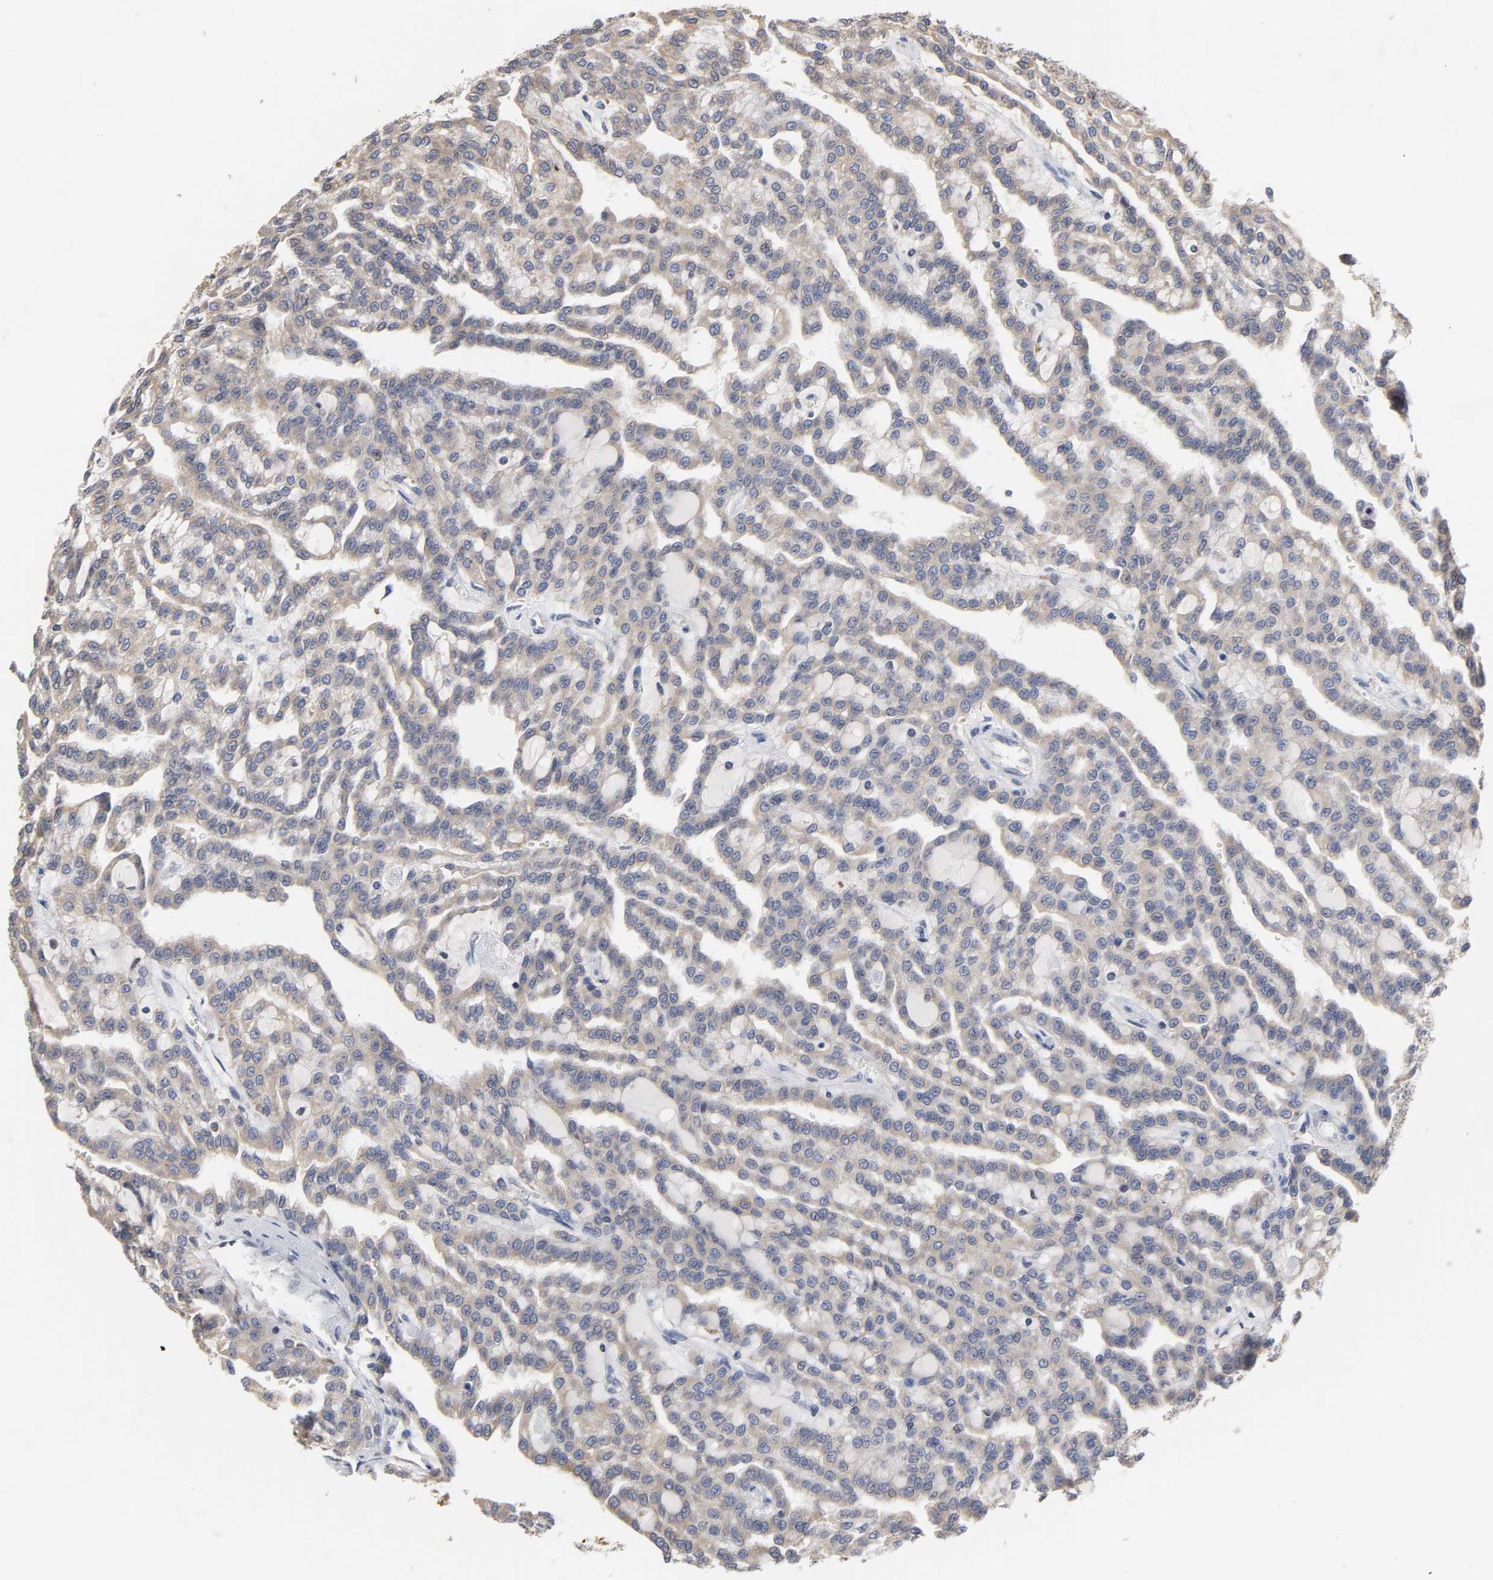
{"staining": {"intensity": "weak", "quantity": ">75%", "location": "cytoplasmic/membranous"}, "tissue": "renal cancer", "cell_type": "Tumor cells", "image_type": "cancer", "snomed": [{"axis": "morphology", "description": "Adenocarcinoma, NOS"}, {"axis": "topography", "description": "Kidney"}], "caption": "DAB immunohistochemical staining of renal cancer (adenocarcinoma) displays weak cytoplasmic/membranous protein positivity in about >75% of tumor cells.", "gene": "HCK", "patient": {"sex": "male", "age": 63}}